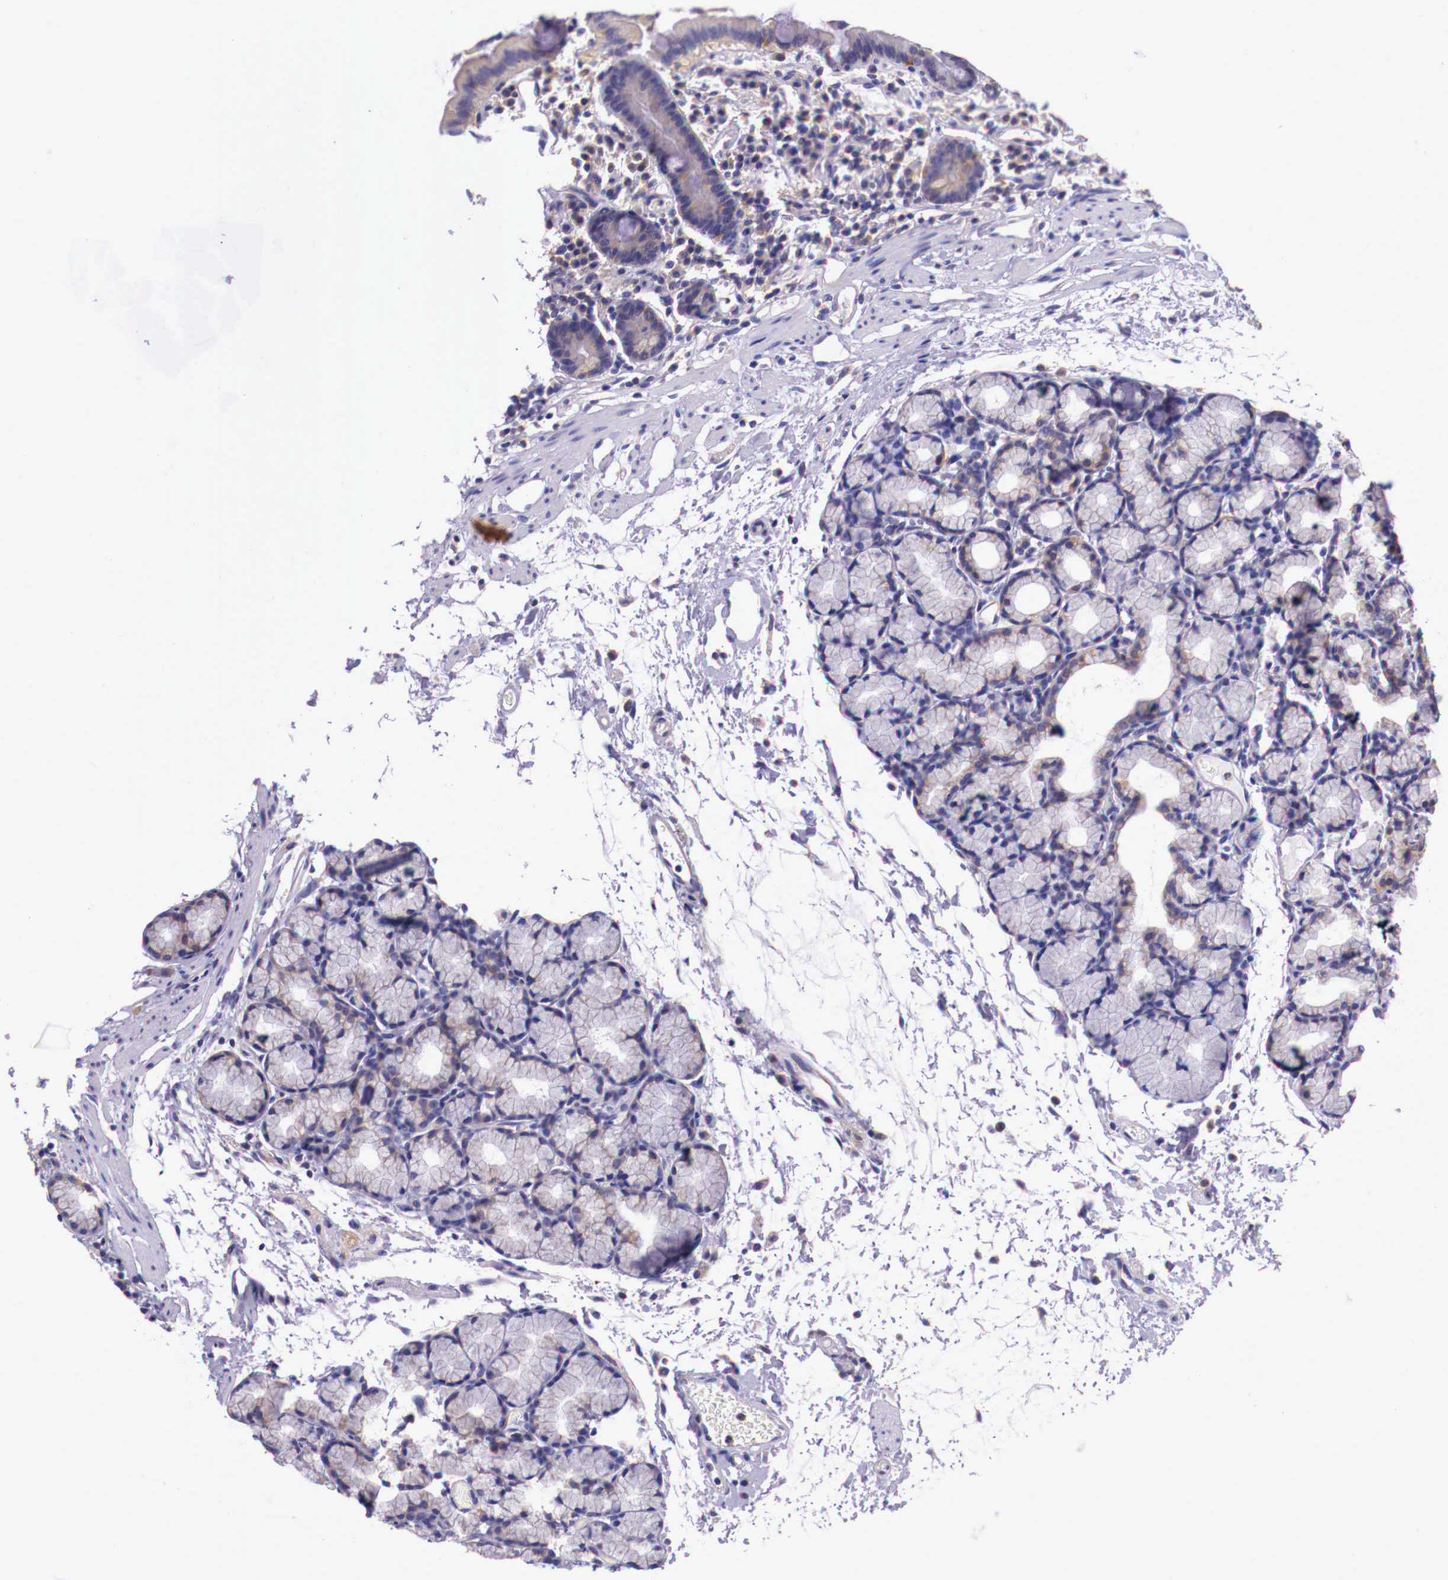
{"staining": {"intensity": "weak", "quantity": "<25%", "location": "cytoplasmic/membranous"}, "tissue": "duodenum", "cell_type": "Glandular cells", "image_type": "normal", "snomed": [{"axis": "morphology", "description": "Normal tissue, NOS"}, {"axis": "topography", "description": "Duodenum"}], "caption": "IHC of benign duodenum exhibits no staining in glandular cells. (DAB (3,3'-diaminobenzidine) IHC with hematoxylin counter stain).", "gene": "GRIPAP1", "patient": {"sex": "female", "age": 48}}